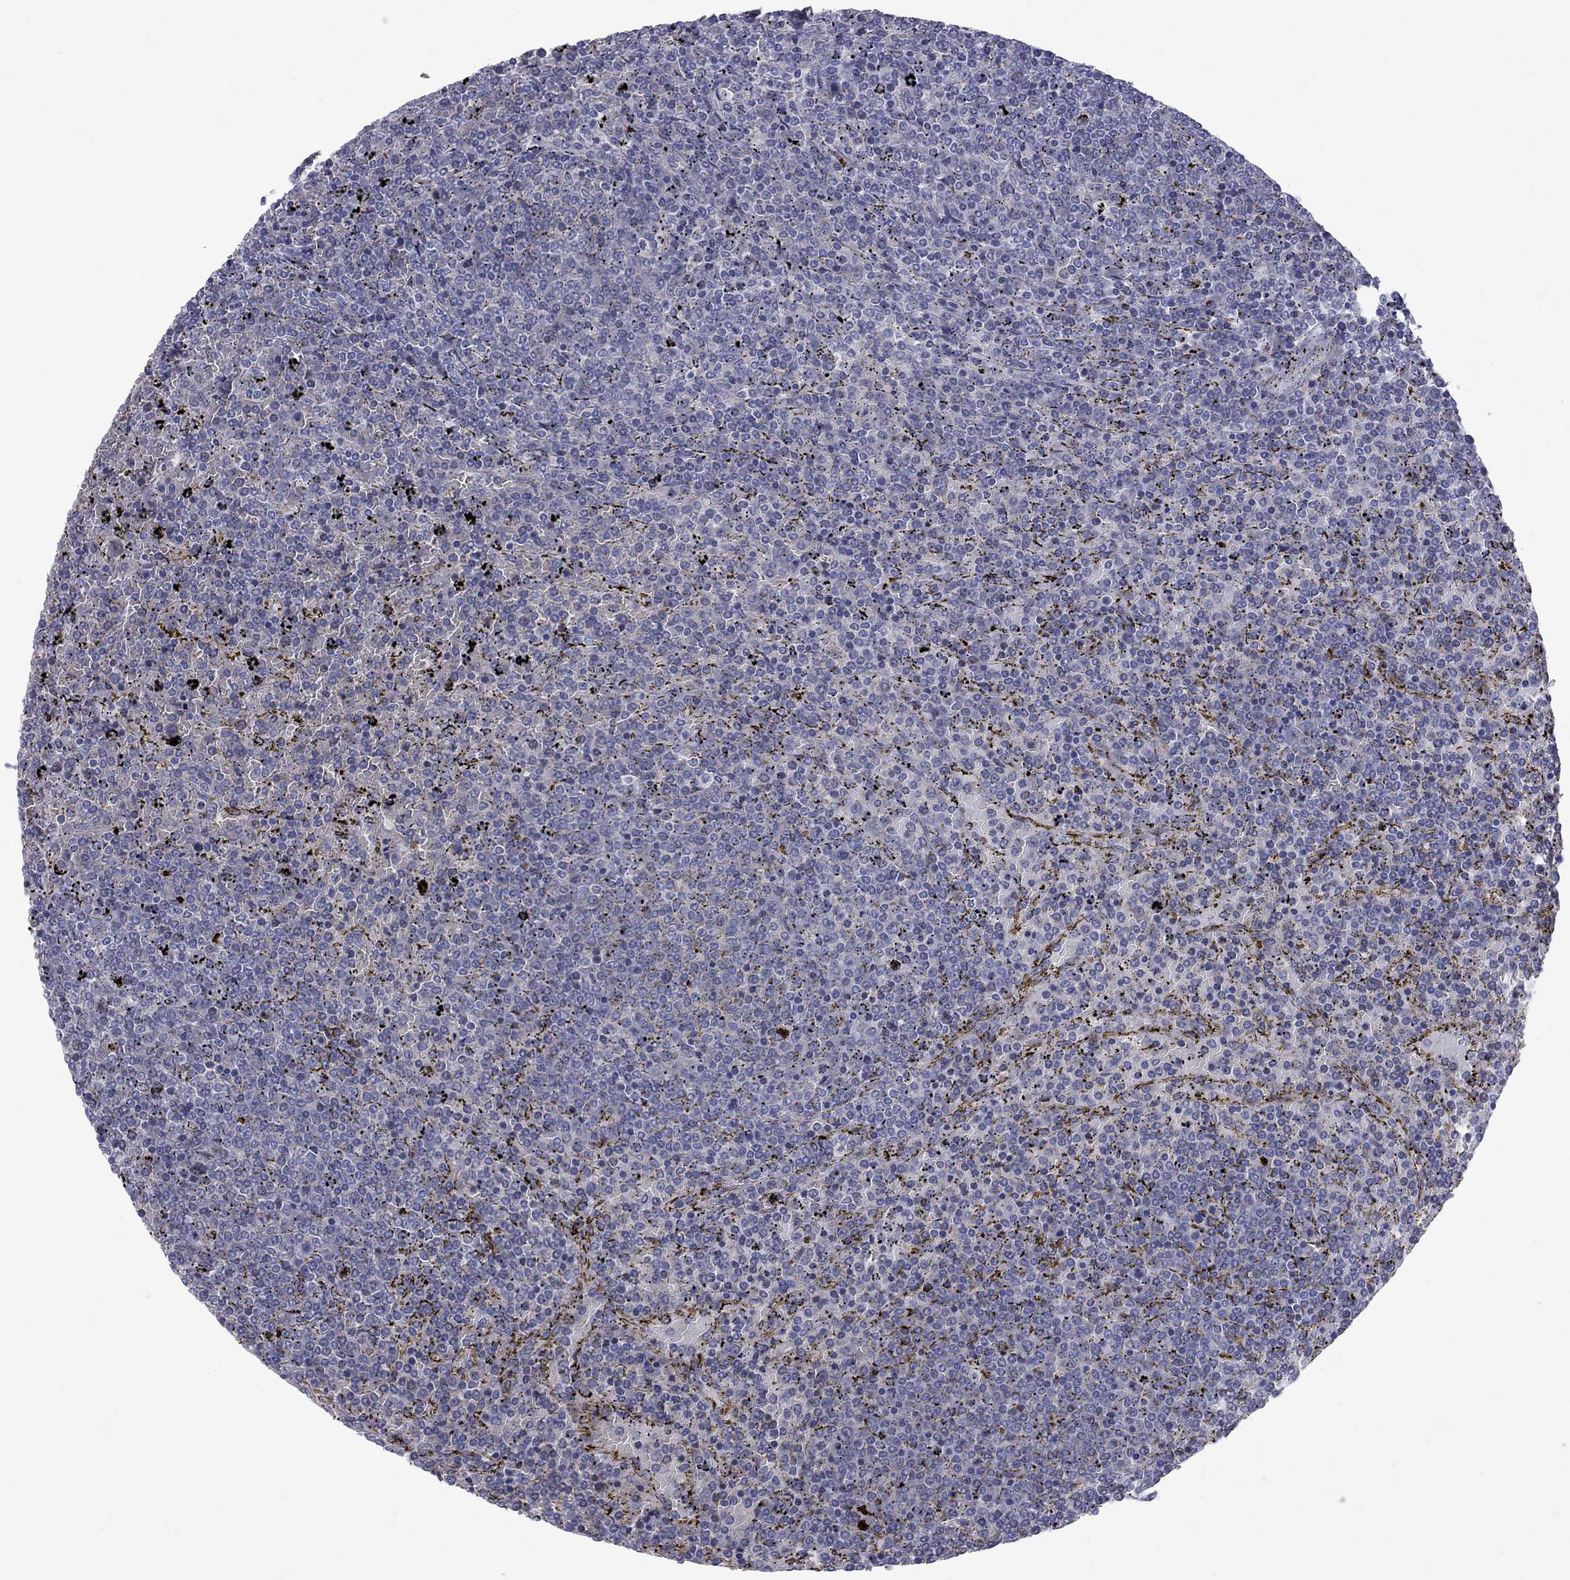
{"staining": {"intensity": "negative", "quantity": "none", "location": "none"}, "tissue": "lymphoma", "cell_type": "Tumor cells", "image_type": "cancer", "snomed": [{"axis": "morphology", "description": "Malignant lymphoma, non-Hodgkin's type, Low grade"}, {"axis": "topography", "description": "Spleen"}], "caption": "A photomicrograph of lymphoma stained for a protein displays no brown staining in tumor cells. (IHC, brightfield microscopy, high magnification).", "gene": "NRARP", "patient": {"sex": "female", "age": 77}}